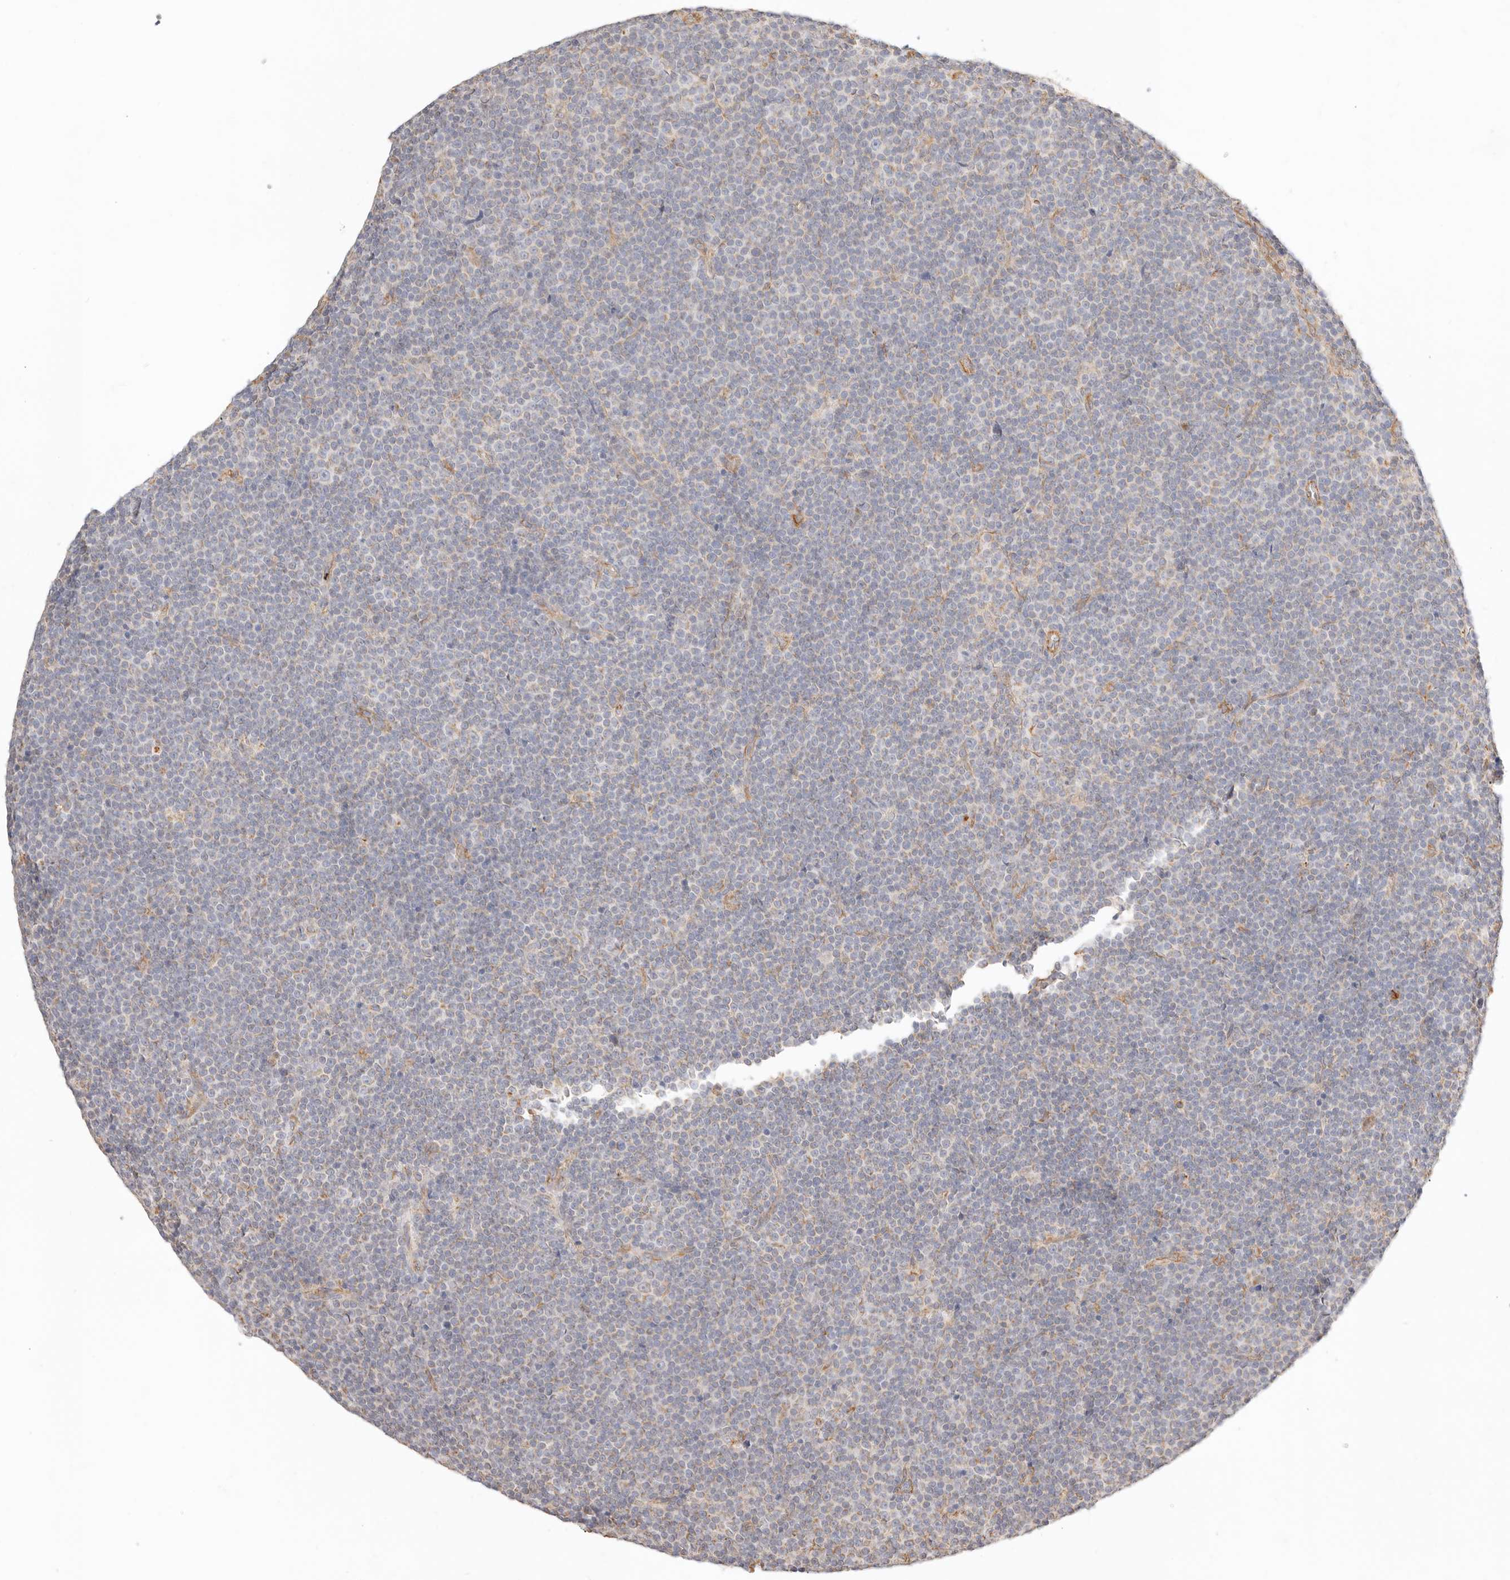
{"staining": {"intensity": "negative", "quantity": "none", "location": "none"}, "tissue": "lymphoma", "cell_type": "Tumor cells", "image_type": "cancer", "snomed": [{"axis": "morphology", "description": "Malignant lymphoma, non-Hodgkin's type, Low grade"}, {"axis": "topography", "description": "Lymph node"}], "caption": "A micrograph of human lymphoma is negative for staining in tumor cells.", "gene": "ZC3H11A", "patient": {"sex": "female", "age": 67}}